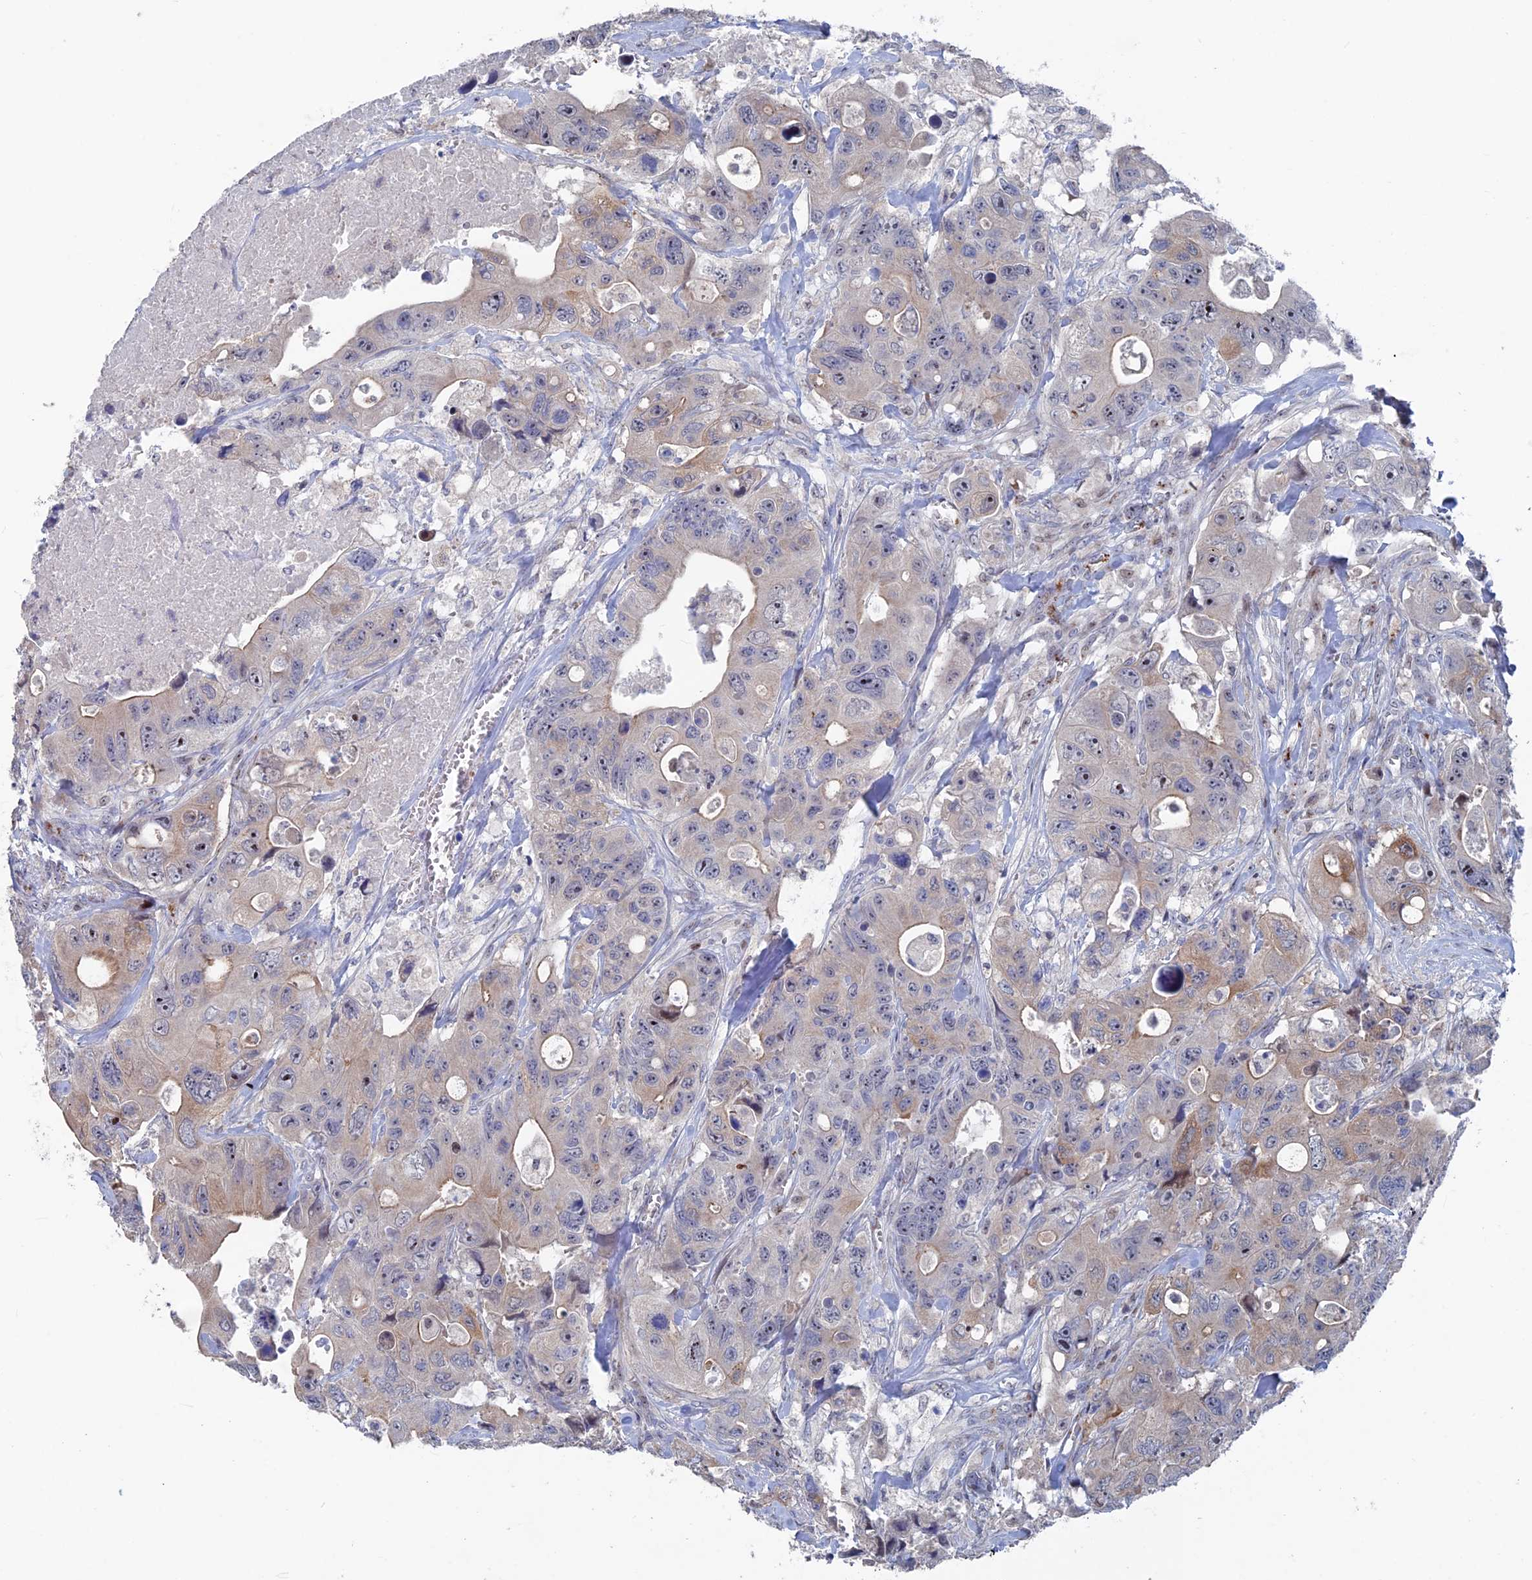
{"staining": {"intensity": "moderate", "quantity": "<25%", "location": "cytoplasmic/membranous,nuclear"}, "tissue": "colorectal cancer", "cell_type": "Tumor cells", "image_type": "cancer", "snomed": [{"axis": "morphology", "description": "Adenocarcinoma, NOS"}, {"axis": "topography", "description": "Colon"}], "caption": "Tumor cells display moderate cytoplasmic/membranous and nuclear expression in about <25% of cells in colorectal cancer. Immunohistochemistry stains the protein in brown and the nuclei are stained blue.", "gene": "SH3D21", "patient": {"sex": "female", "age": 46}}